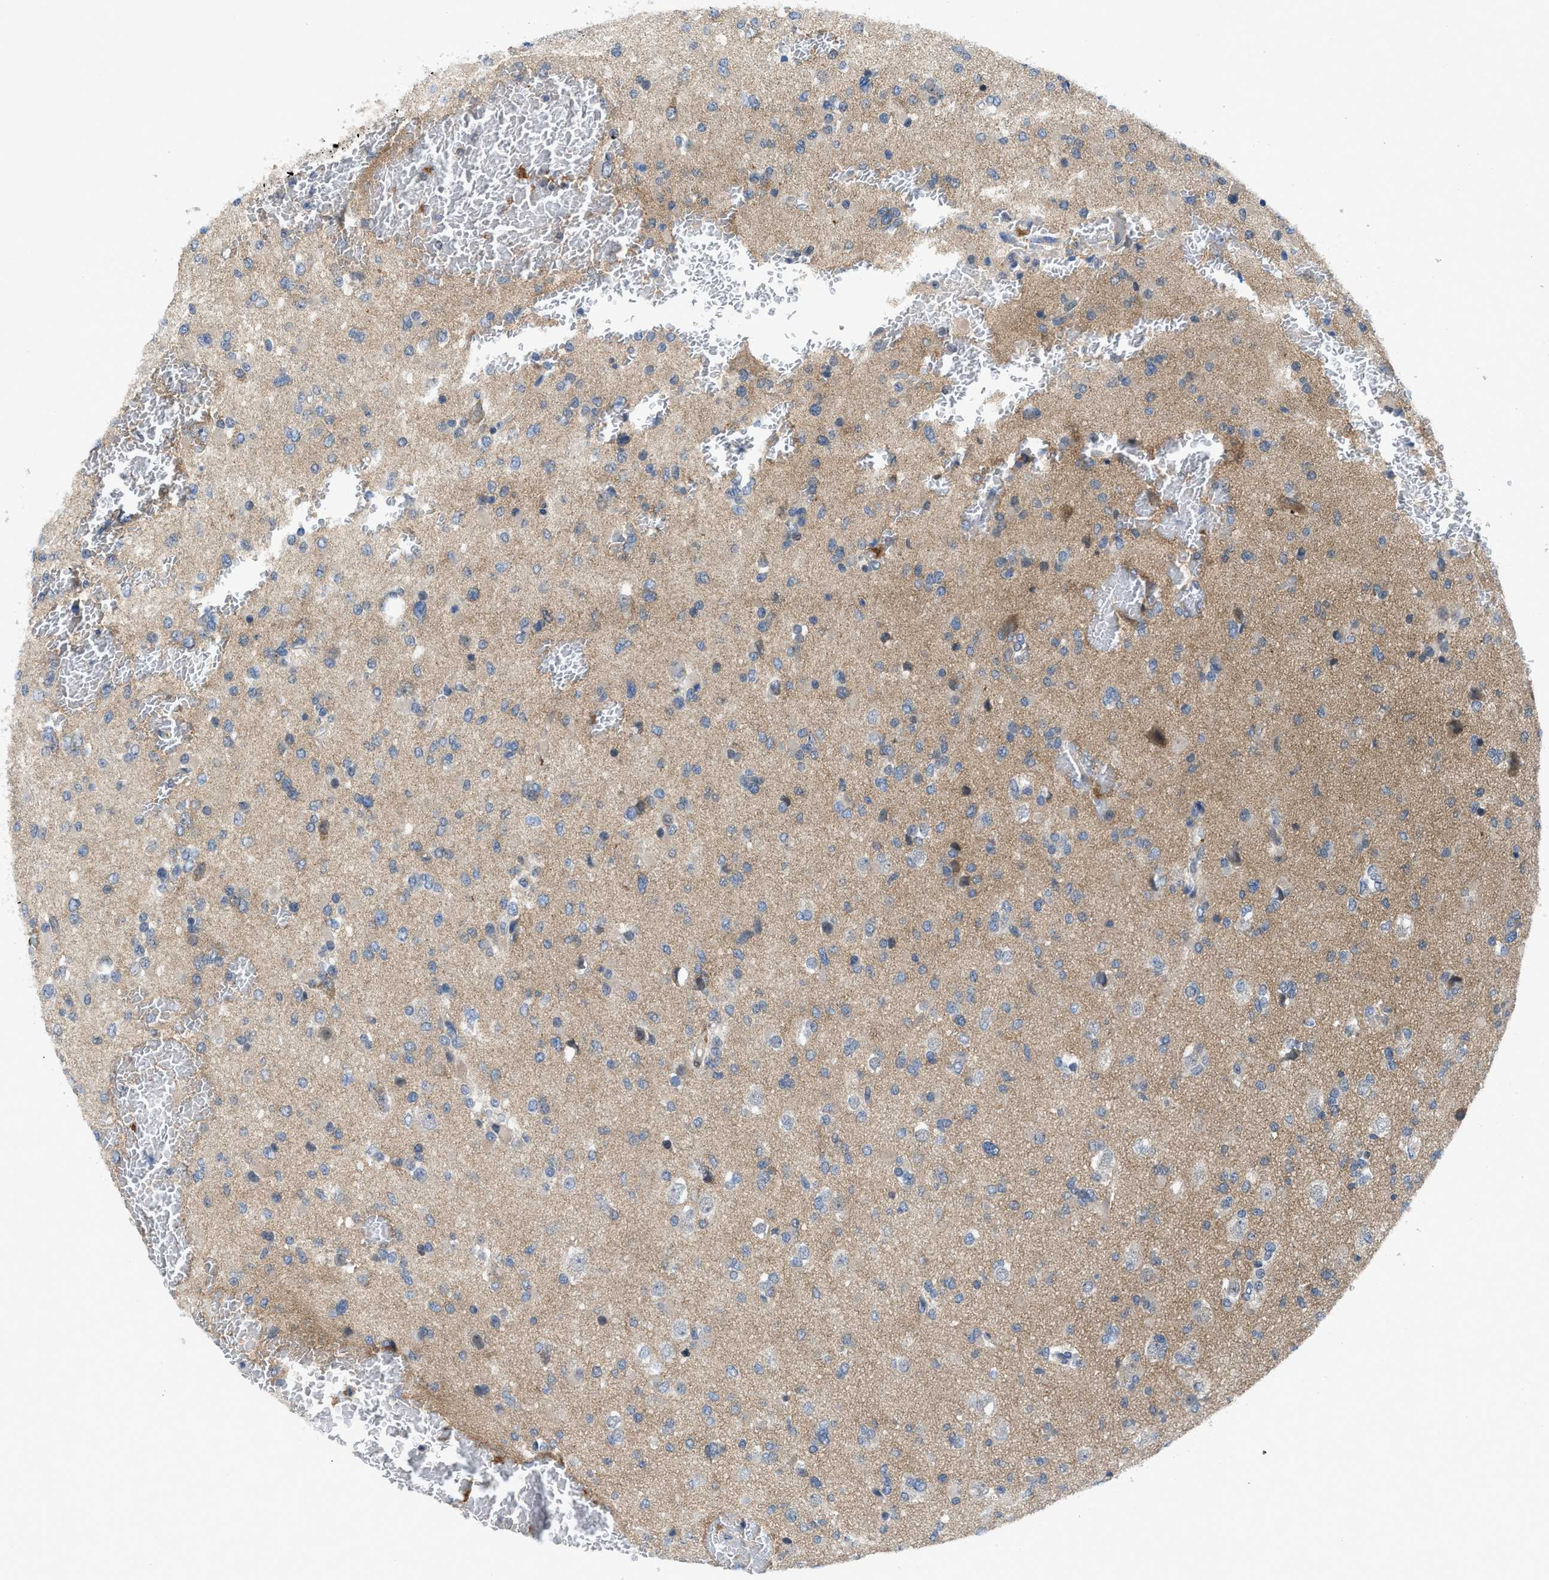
{"staining": {"intensity": "weak", "quantity": "25%-75%", "location": "cytoplasmic/membranous"}, "tissue": "glioma", "cell_type": "Tumor cells", "image_type": "cancer", "snomed": [{"axis": "morphology", "description": "Glioma, malignant, Low grade"}, {"axis": "topography", "description": "Brain"}], "caption": "The photomicrograph shows immunohistochemical staining of glioma. There is weak cytoplasmic/membranous positivity is present in approximately 25%-75% of tumor cells.", "gene": "PANX1", "patient": {"sex": "female", "age": 22}}